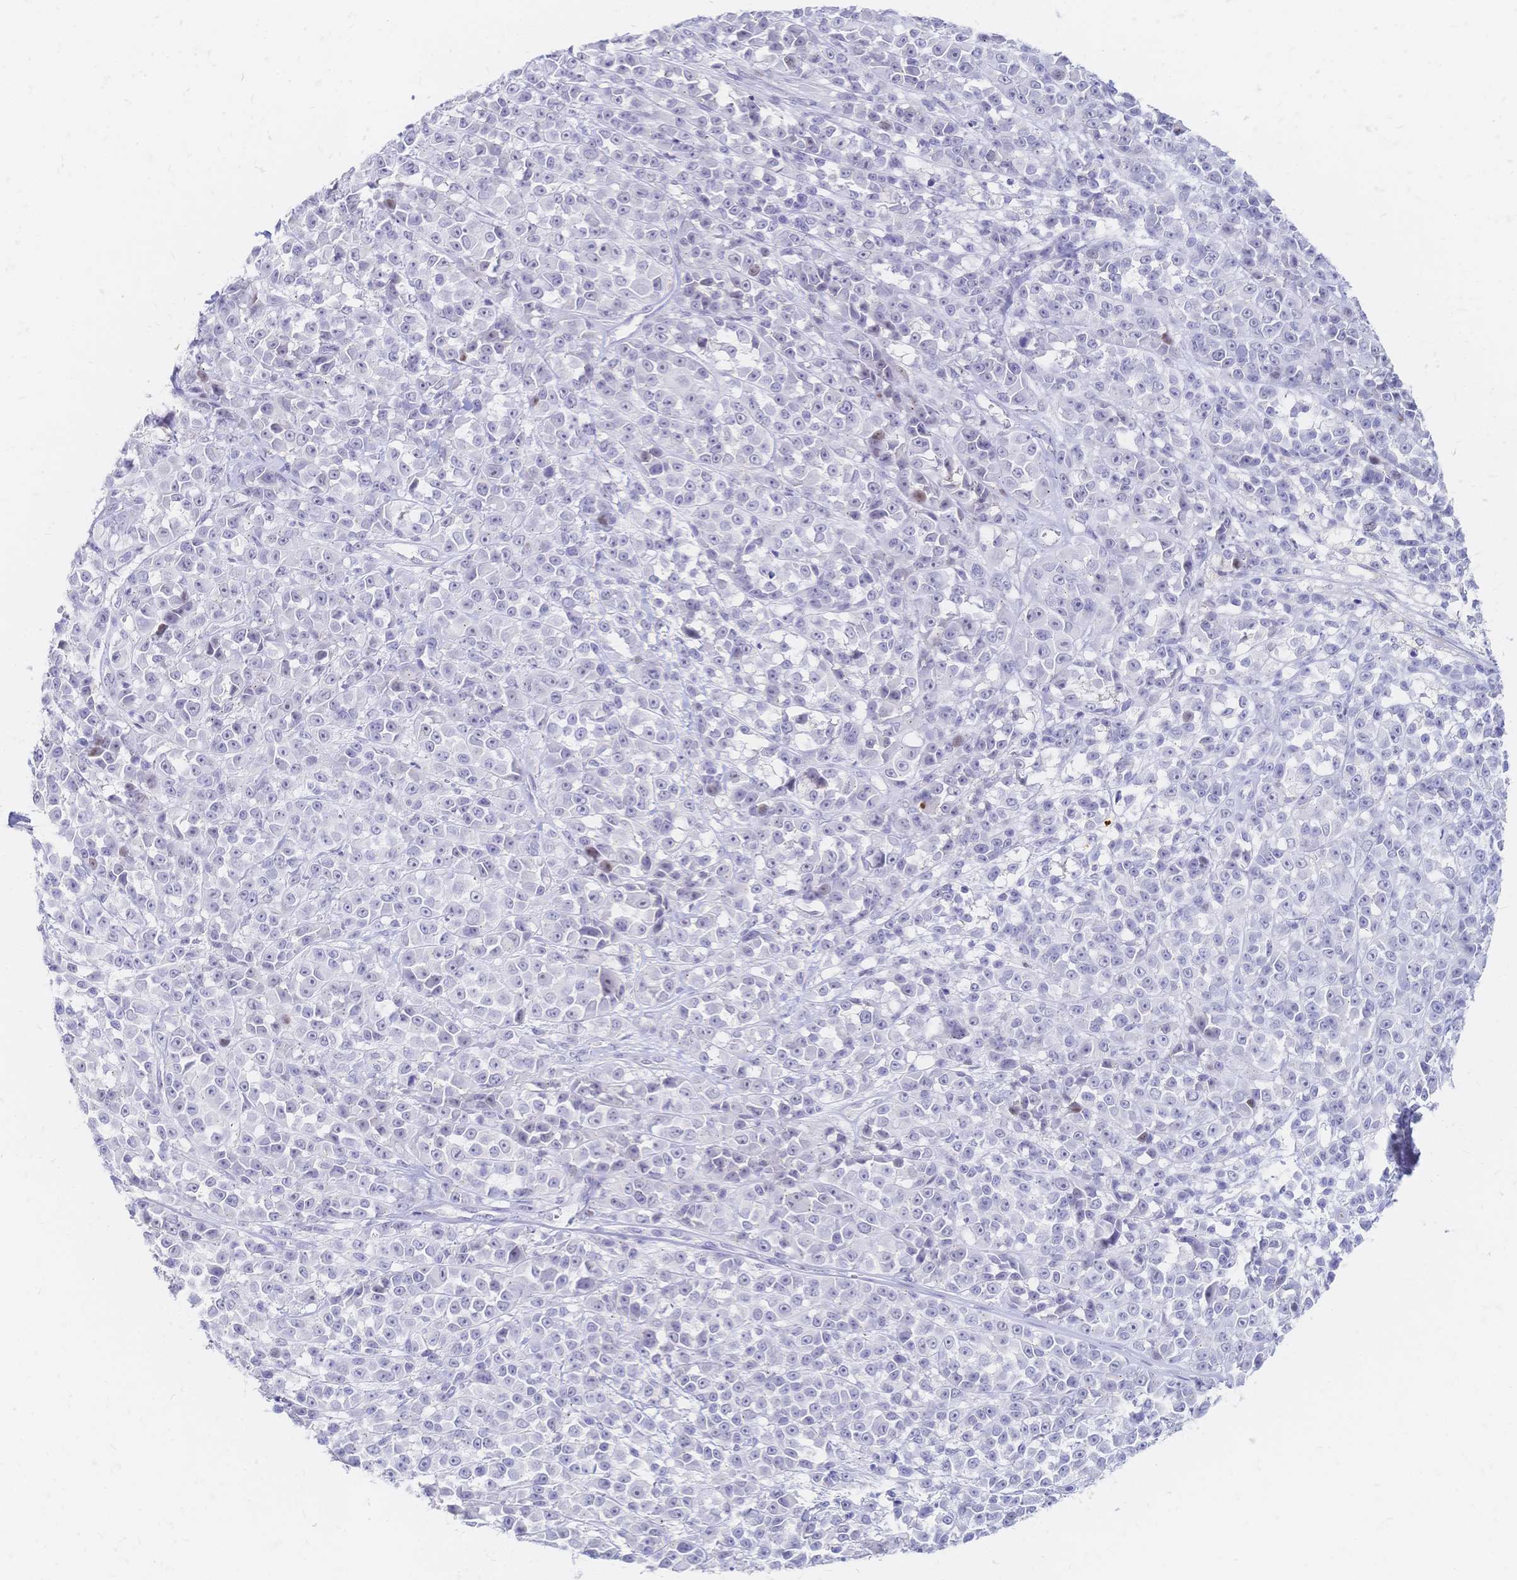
{"staining": {"intensity": "negative", "quantity": "none", "location": "none"}, "tissue": "melanoma", "cell_type": "Tumor cells", "image_type": "cancer", "snomed": [{"axis": "morphology", "description": "Malignant melanoma, NOS"}, {"axis": "topography", "description": "Skin"}, {"axis": "topography", "description": "Skin of back"}], "caption": "IHC of human melanoma exhibits no staining in tumor cells. (Immunohistochemistry, brightfield microscopy, high magnification).", "gene": "PSORS1C2", "patient": {"sex": "male", "age": 91}}